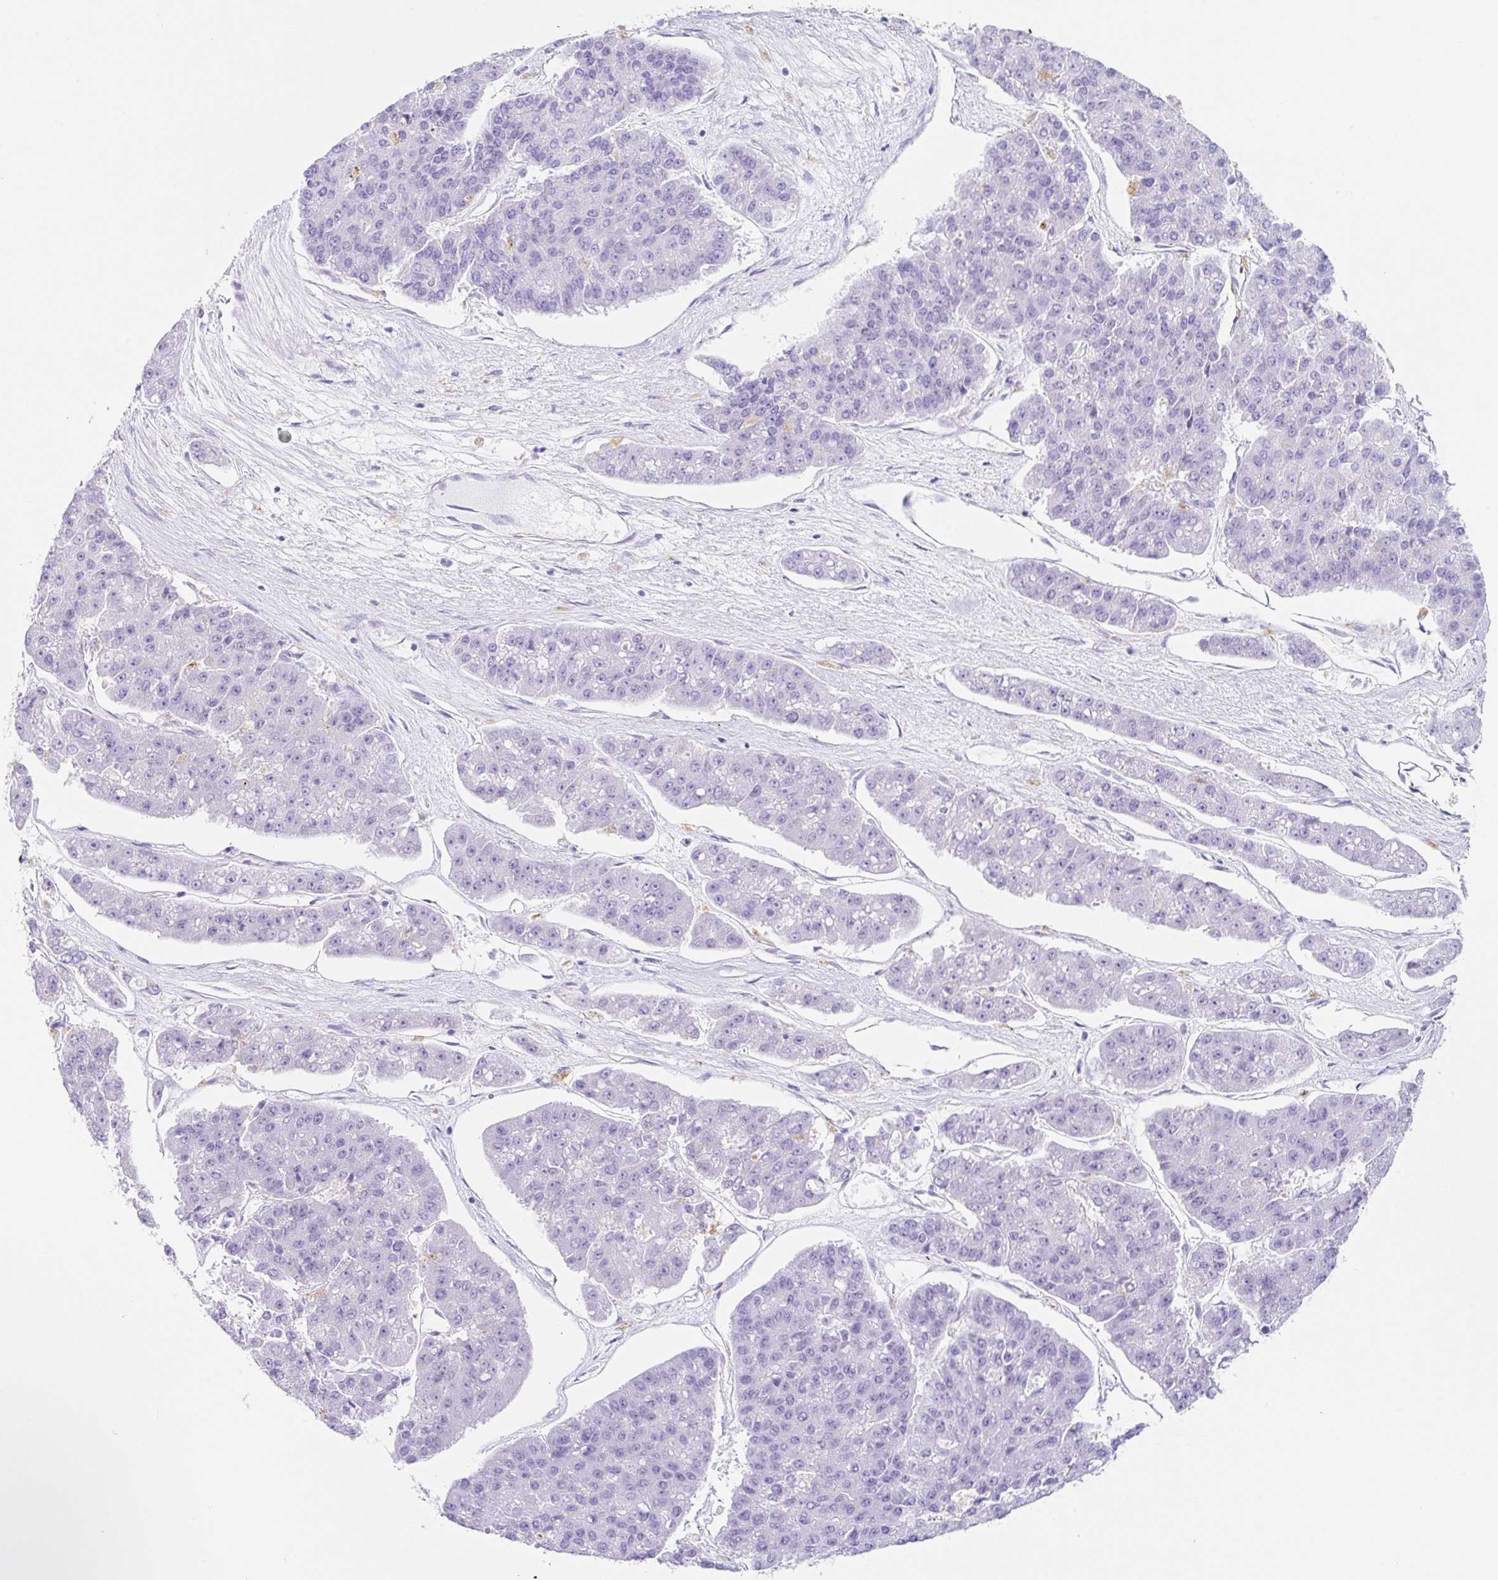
{"staining": {"intensity": "negative", "quantity": "none", "location": "none"}, "tissue": "pancreatic cancer", "cell_type": "Tumor cells", "image_type": "cancer", "snomed": [{"axis": "morphology", "description": "Adenocarcinoma, NOS"}, {"axis": "topography", "description": "Pancreas"}], "caption": "DAB immunohistochemical staining of pancreatic cancer reveals no significant expression in tumor cells.", "gene": "DKK4", "patient": {"sex": "male", "age": 50}}